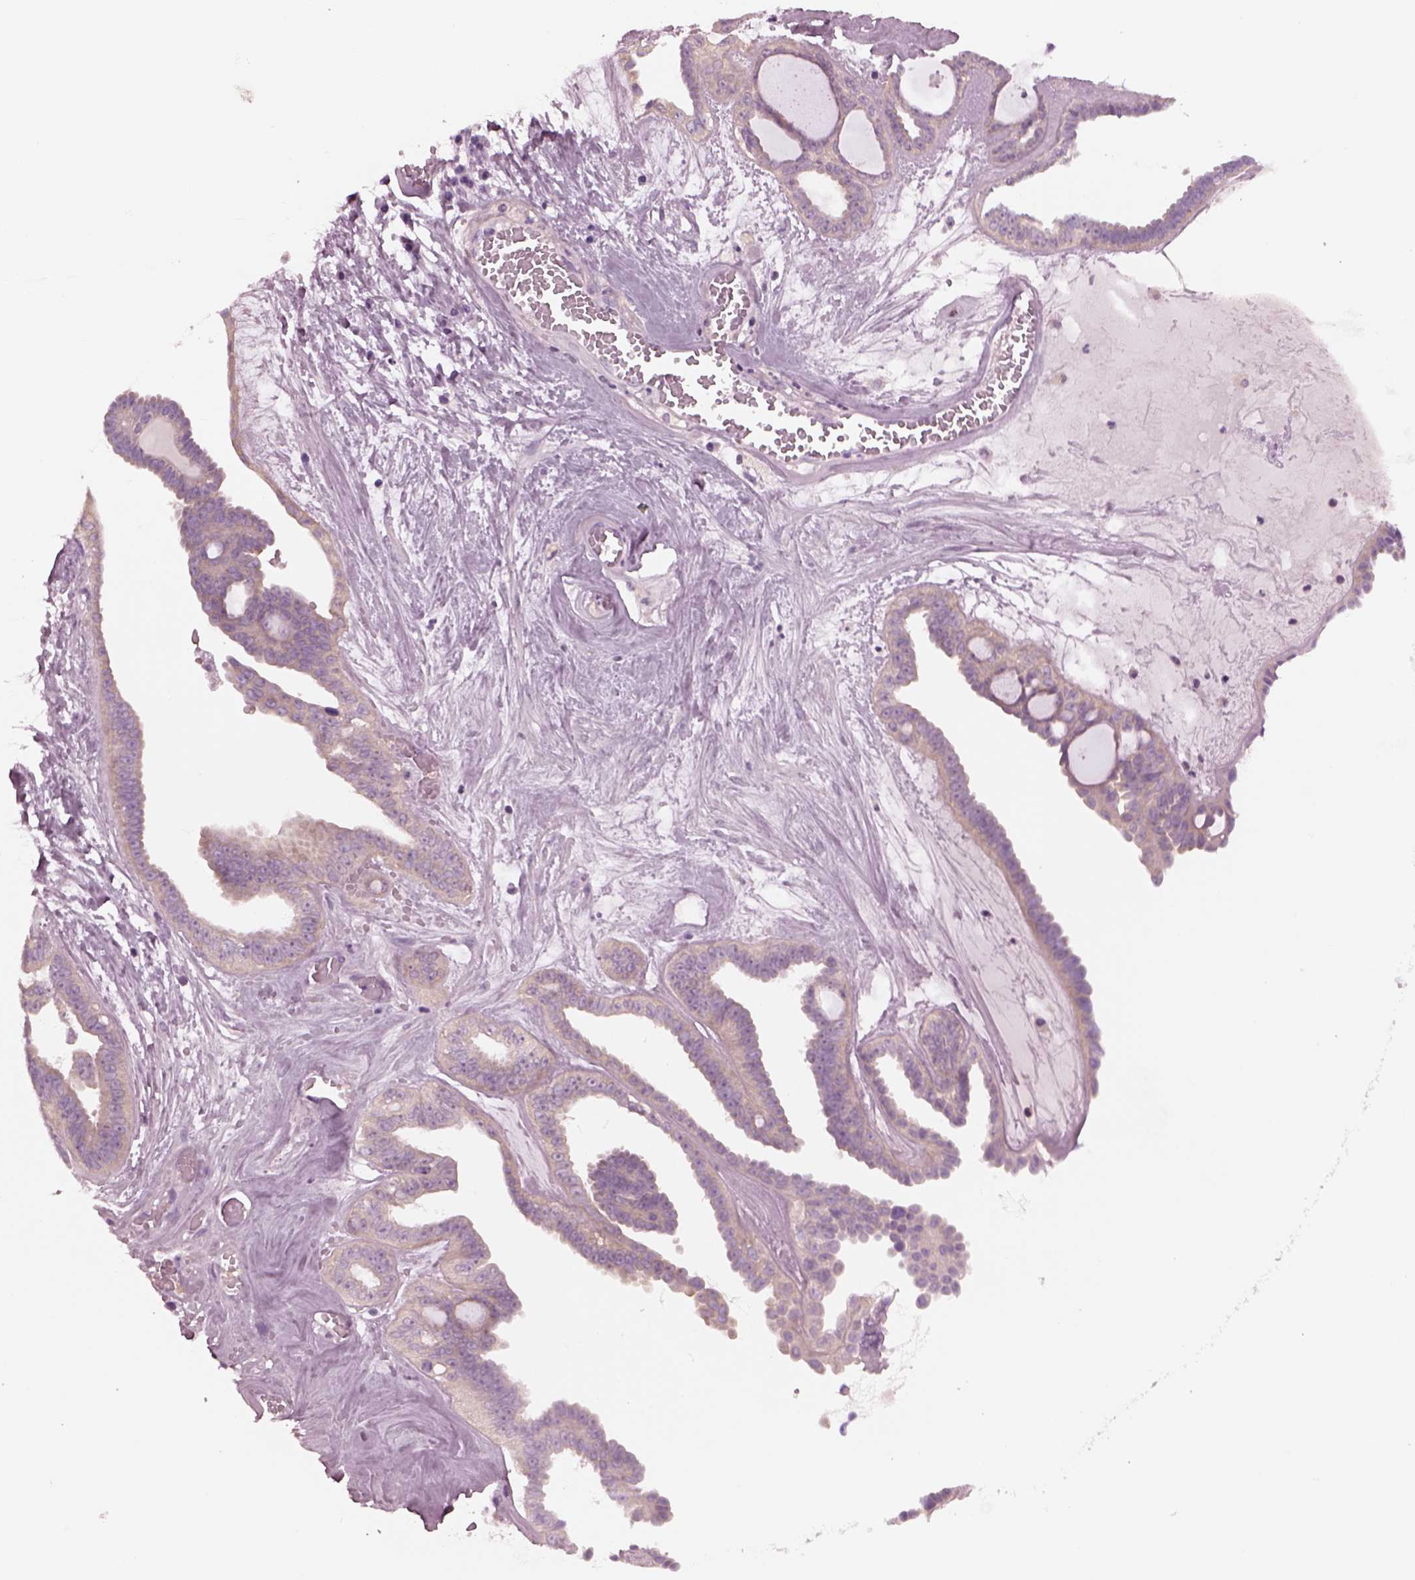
{"staining": {"intensity": "weak", "quantity": ">75%", "location": "cytoplasmic/membranous"}, "tissue": "ovarian cancer", "cell_type": "Tumor cells", "image_type": "cancer", "snomed": [{"axis": "morphology", "description": "Cystadenocarcinoma, serous, NOS"}, {"axis": "topography", "description": "Ovary"}], "caption": "Protein analysis of ovarian cancer tissue displays weak cytoplasmic/membranous positivity in about >75% of tumor cells. The protein of interest is shown in brown color, while the nuclei are stained blue.", "gene": "SHTN1", "patient": {"sex": "female", "age": 71}}